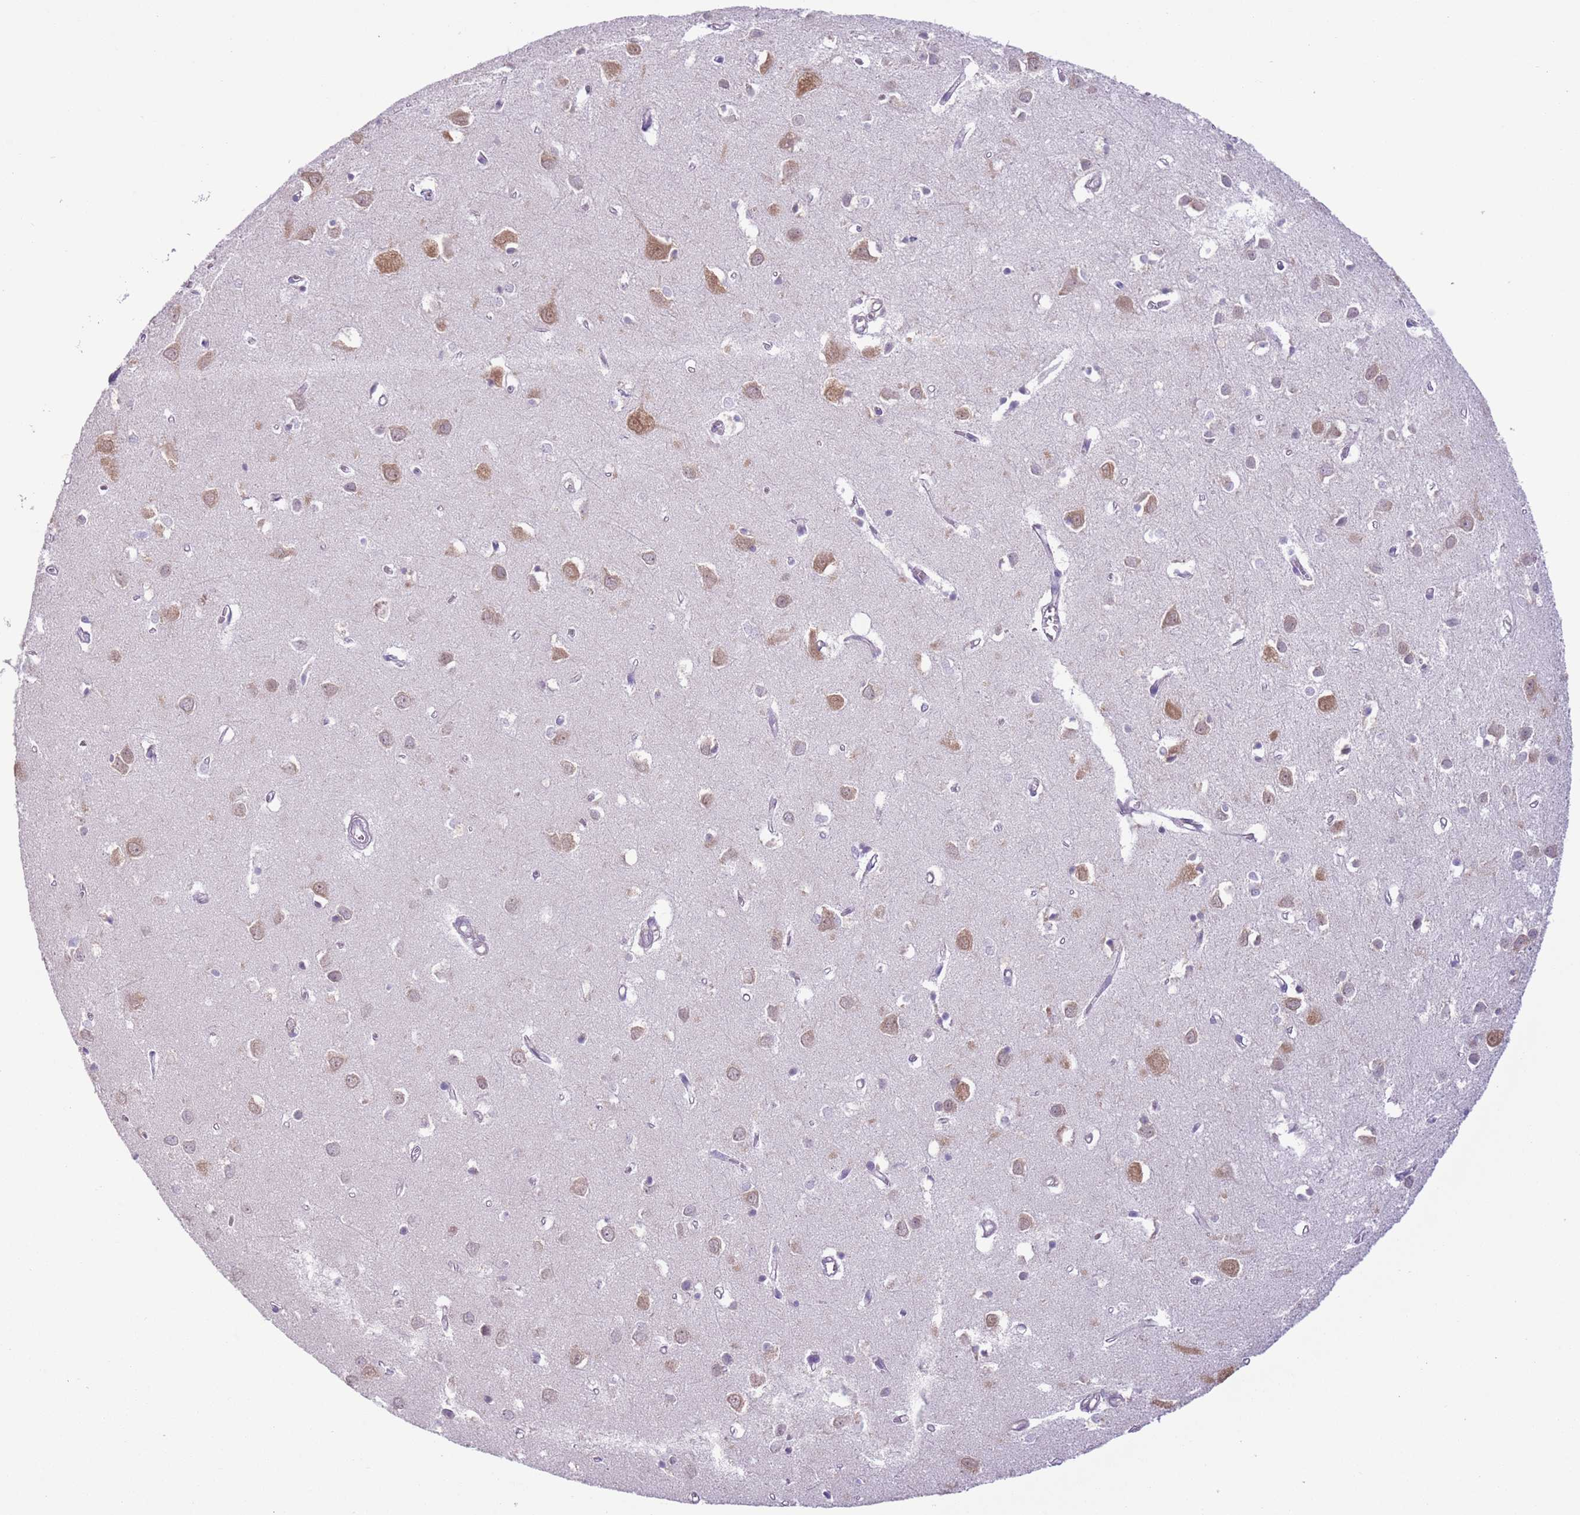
{"staining": {"intensity": "negative", "quantity": "none", "location": "none"}, "tissue": "cerebral cortex", "cell_type": "Endothelial cells", "image_type": "normal", "snomed": [{"axis": "morphology", "description": "Normal tissue, NOS"}, {"axis": "topography", "description": "Cerebral cortex"}], "caption": "A histopathology image of cerebral cortex stained for a protein exhibits no brown staining in endothelial cells. (Stains: DAB (3,3'-diaminobenzidine) immunohistochemistry (IHC) with hematoxylin counter stain, Microscopy: brightfield microscopy at high magnification).", "gene": "COPE", "patient": {"sex": "female", "age": 64}}